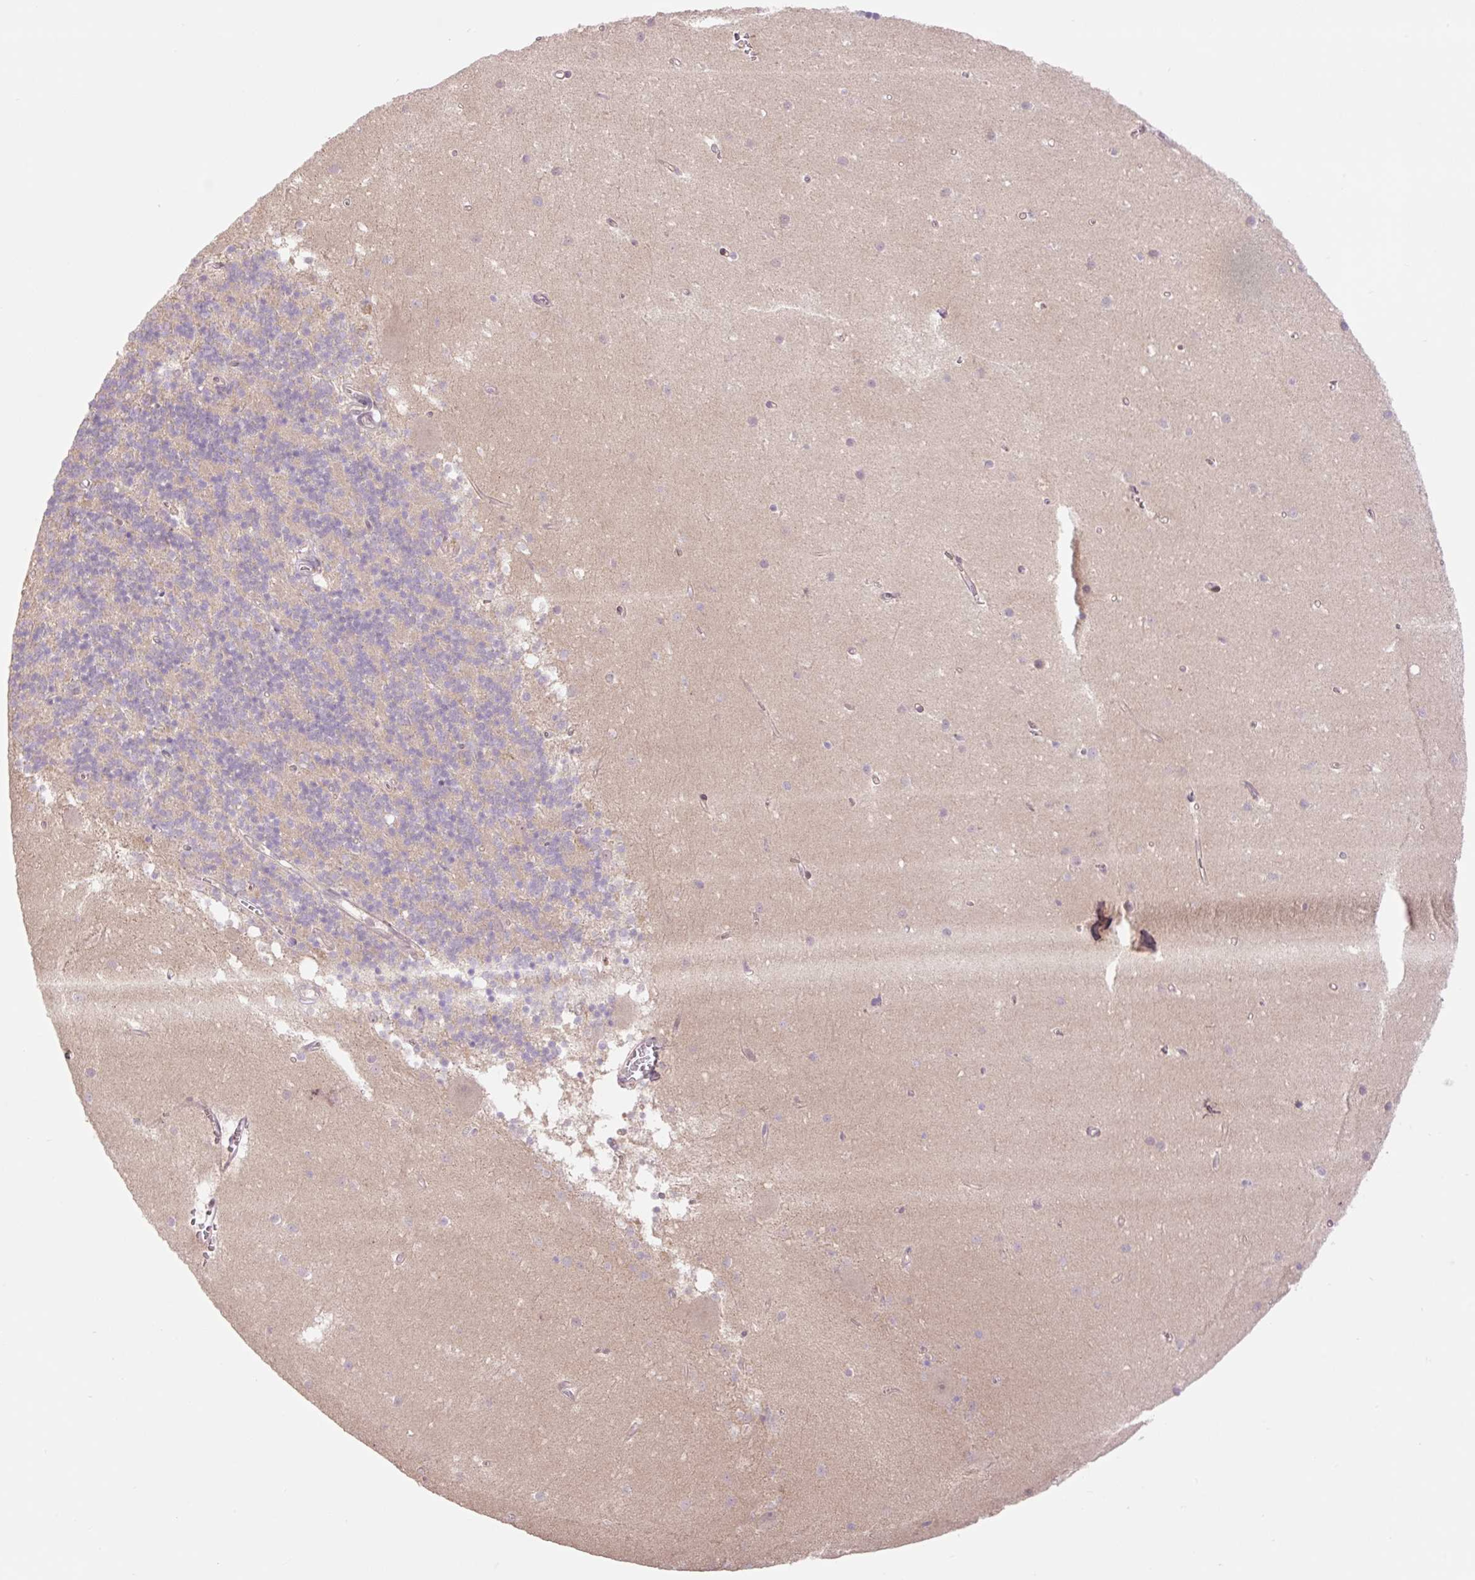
{"staining": {"intensity": "weak", "quantity": "25%-75%", "location": "cytoplasmic/membranous"}, "tissue": "cerebellum", "cell_type": "Cells in granular layer", "image_type": "normal", "snomed": [{"axis": "morphology", "description": "Normal tissue, NOS"}, {"axis": "topography", "description": "Cerebellum"}], "caption": "Approximately 25%-75% of cells in granular layer in unremarkable cerebellum display weak cytoplasmic/membranous protein expression as visualized by brown immunohistochemical staining.", "gene": "VPS25", "patient": {"sex": "male", "age": 54}}